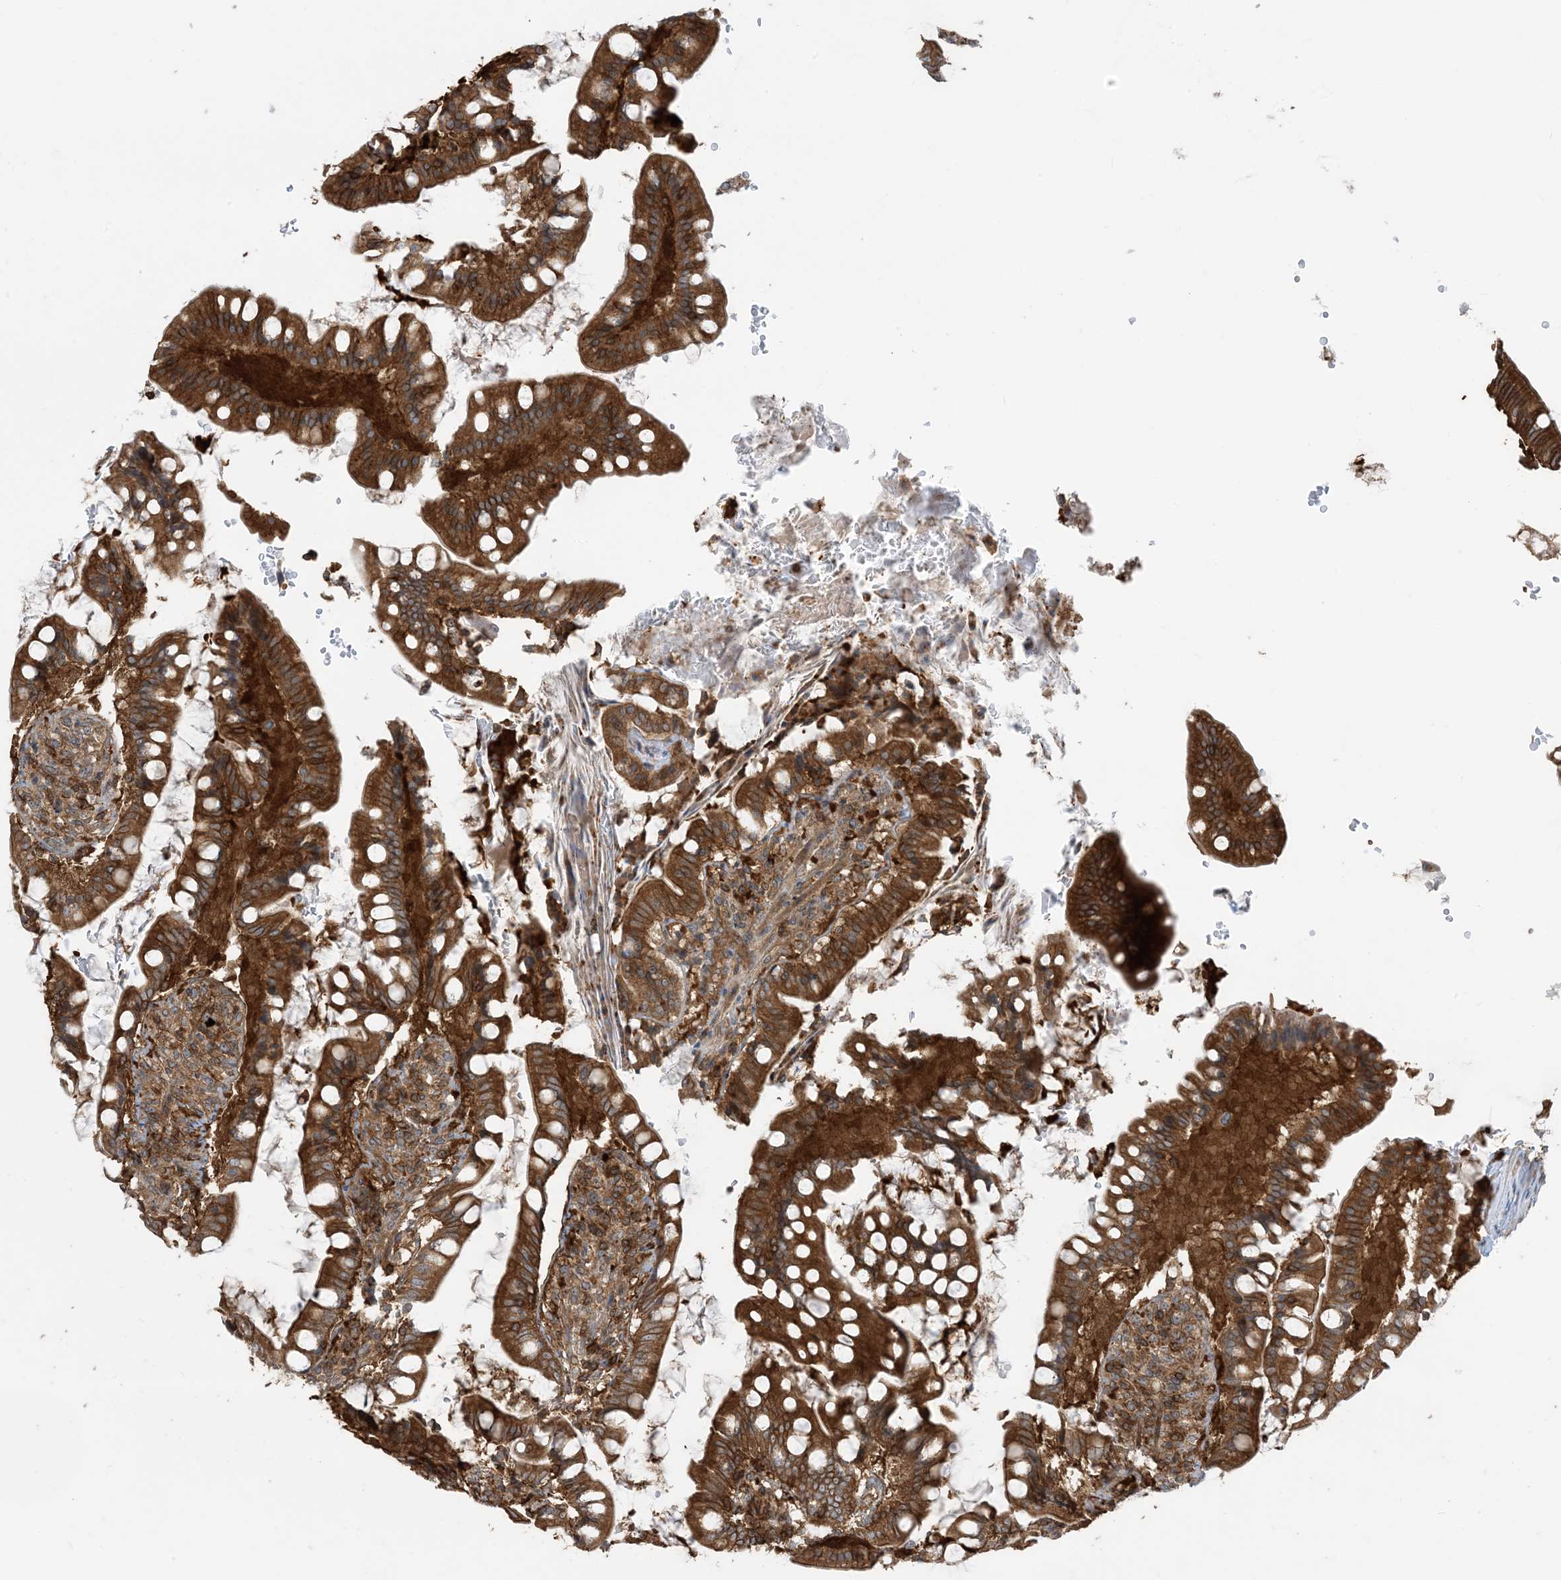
{"staining": {"intensity": "strong", "quantity": ">75%", "location": "cytoplasmic/membranous"}, "tissue": "small intestine", "cell_type": "Glandular cells", "image_type": "normal", "snomed": [{"axis": "morphology", "description": "Normal tissue, NOS"}, {"axis": "topography", "description": "Small intestine"}], "caption": "An immunohistochemistry image of normal tissue is shown. Protein staining in brown labels strong cytoplasmic/membranous positivity in small intestine within glandular cells.", "gene": "SRP72", "patient": {"sex": "male", "age": 7}}